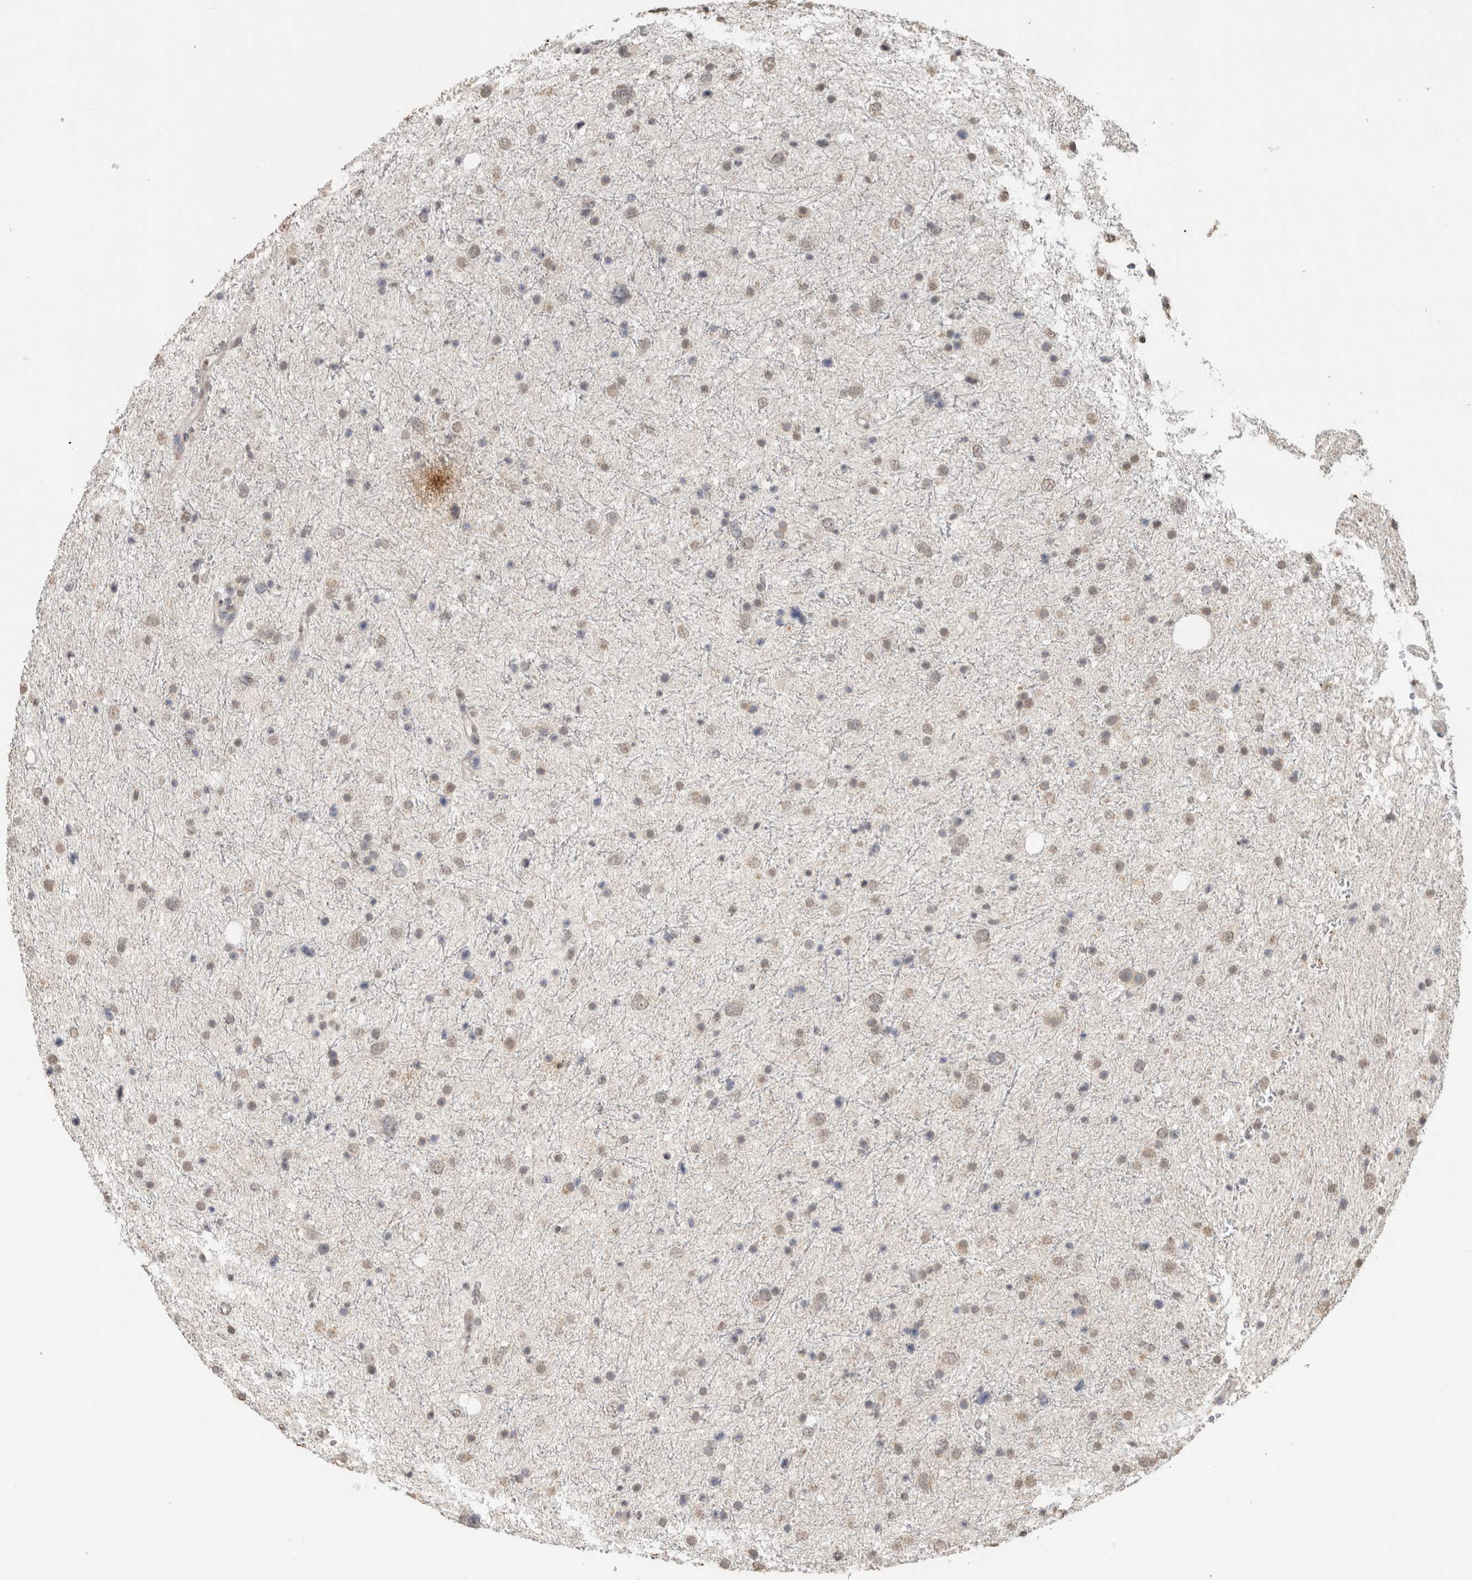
{"staining": {"intensity": "weak", "quantity": "25%-75%", "location": "cytoplasmic/membranous"}, "tissue": "glioma", "cell_type": "Tumor cells", "image_type": "cancer", "snomed": [{"axis": "morphology", "description": "Glioma, malignant, Low grade"}, {"axis": "topography", "description": "Brain"}], "caption": "Tumor cells exhibit low levels of weak cytoplasmic/membranous positivity in approximately 25%-75% of cells in human malignant glioma (low-grade).", "gene": "FAM3A", "patient": {"sex": "female", "age": 37}}